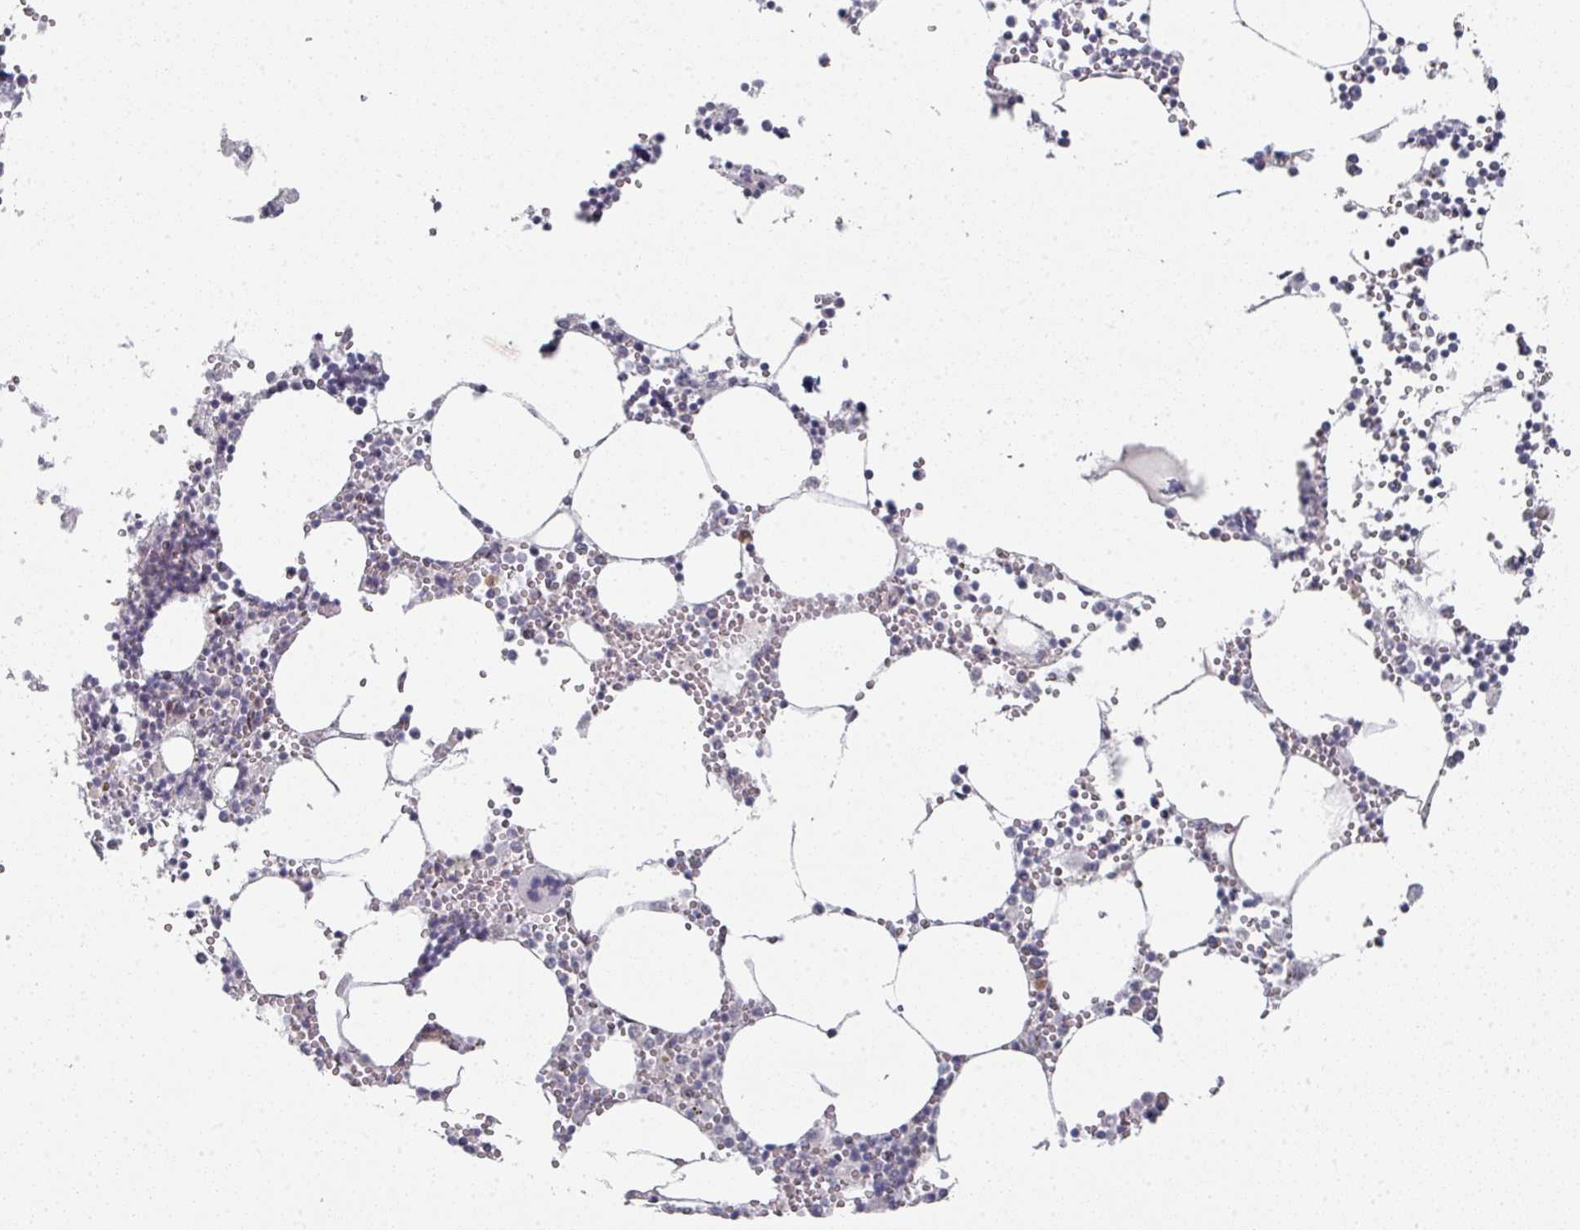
{"staining": {"intensity": "negative", "quantity": "none", "location": "none"}, "tissue": "bone marrow", "cell_type": "Hematopoietic cells", "image_type": "normal", "snomed": [{"axis": "morphology", "description": "Normal tissue, NOS"}, {"axis": "topography", "description": "Bone marrow"}], "caption": "Immunohistochemistry (IHC) photomicrograph of normal bone marrow: bone marrow stained with DAB (3,3'-diaminobenzidine) demonstrates no significant protein staining in hematopoietic cells. (DAB (3,3'-diaminobenzidine) immunohistochemistry (IHC) with hematoxylin counter stain).", "gene": "TMCC1", "patient": {"sex": "male", "age": 54}}